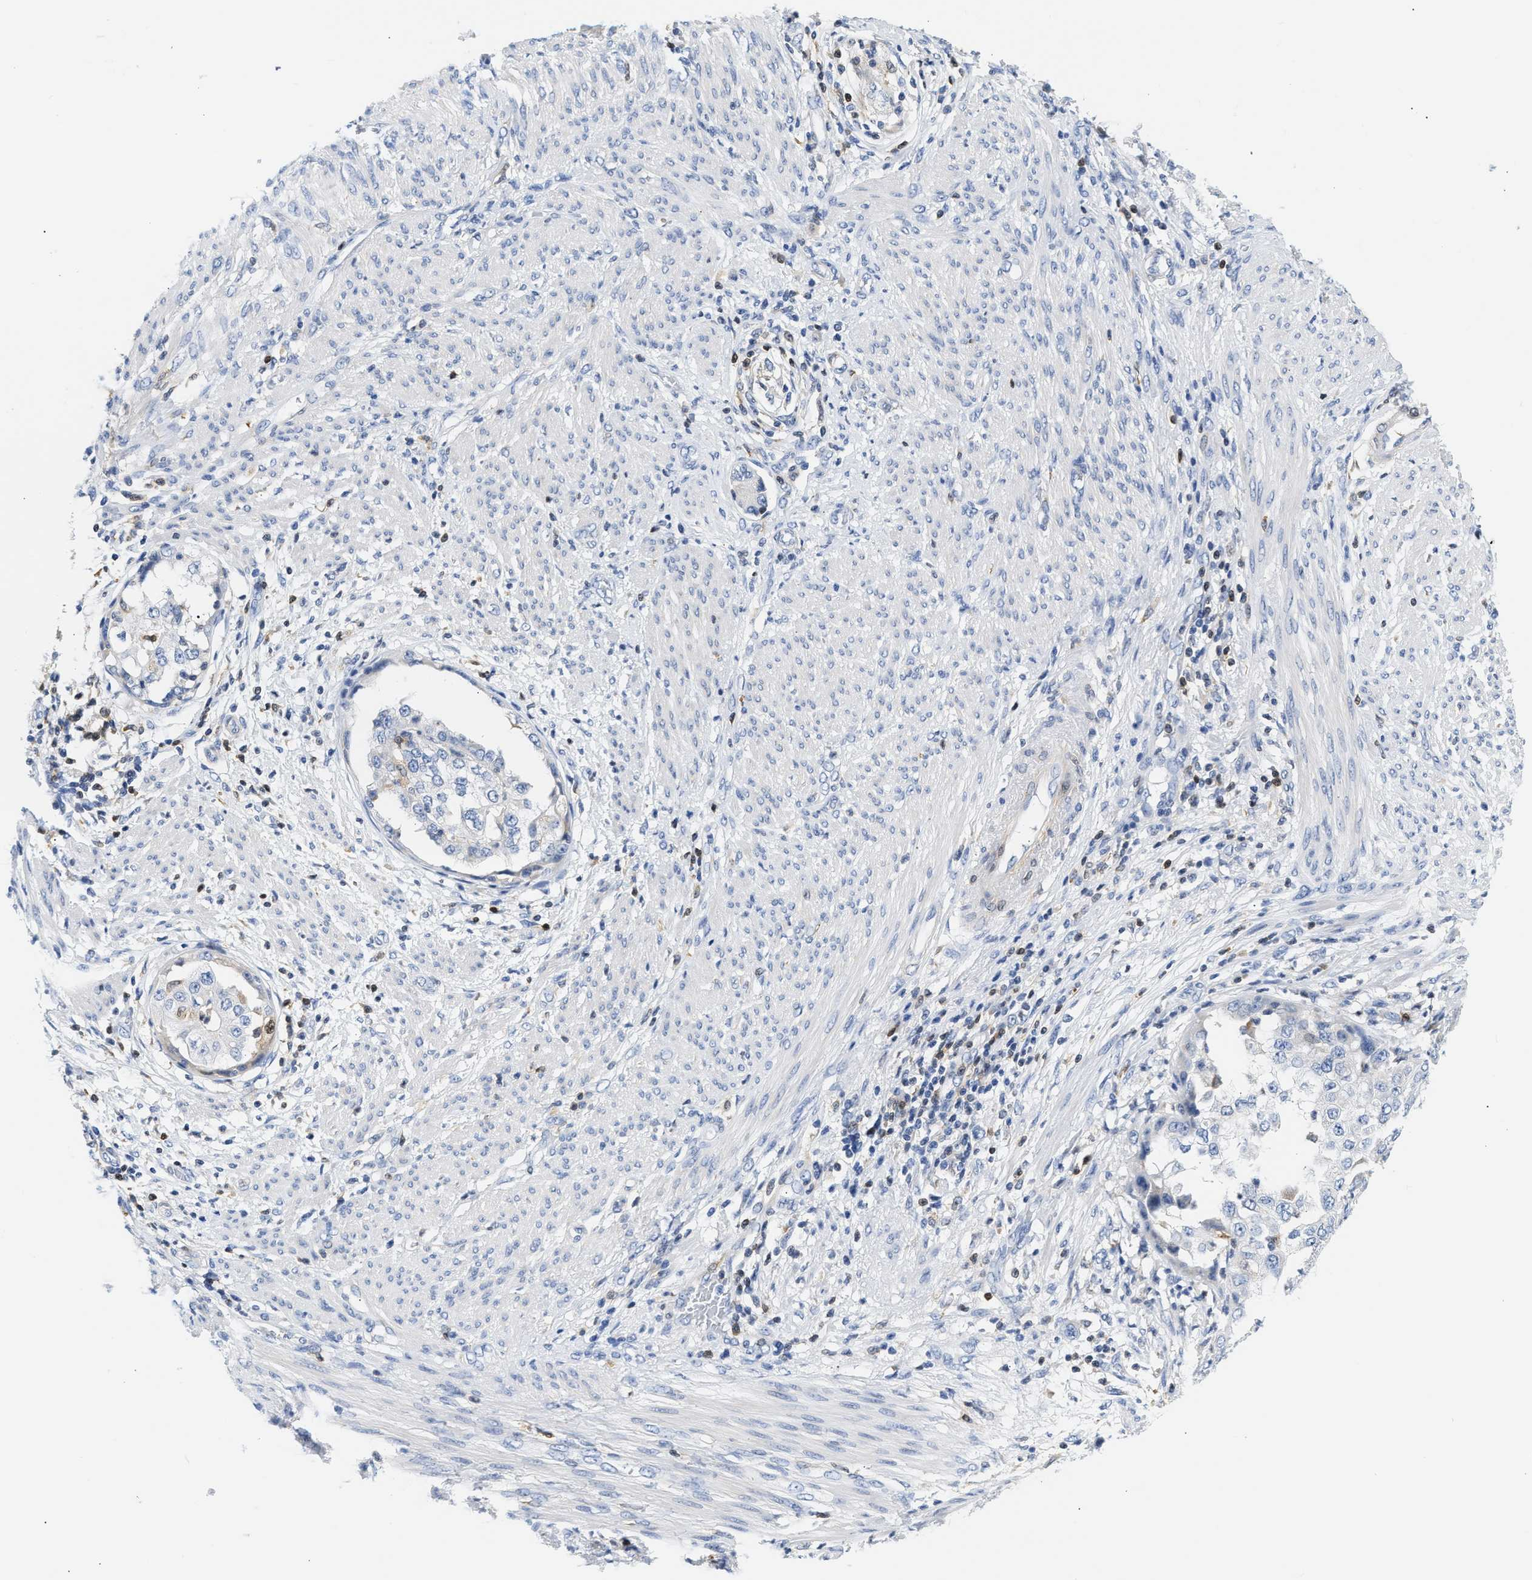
{"staining": {"intensity": "negative", "quantity": "none", "location": "none"}, "tissue": "endometrial cancer", "cell_type": "Tumor cells", "image_type": "cancer", "snomed": [{"axis": "morphology", "description": "Adenocarcinoma, NOS"}, {"axis": "topography", "description": "Endometrium"}], "caption": "Tumor cells show no significant expression in endometrial cancer (adenocarcinoma).", "gene": "SLIT2", "patient": {"sex": "female", "age": 85}}